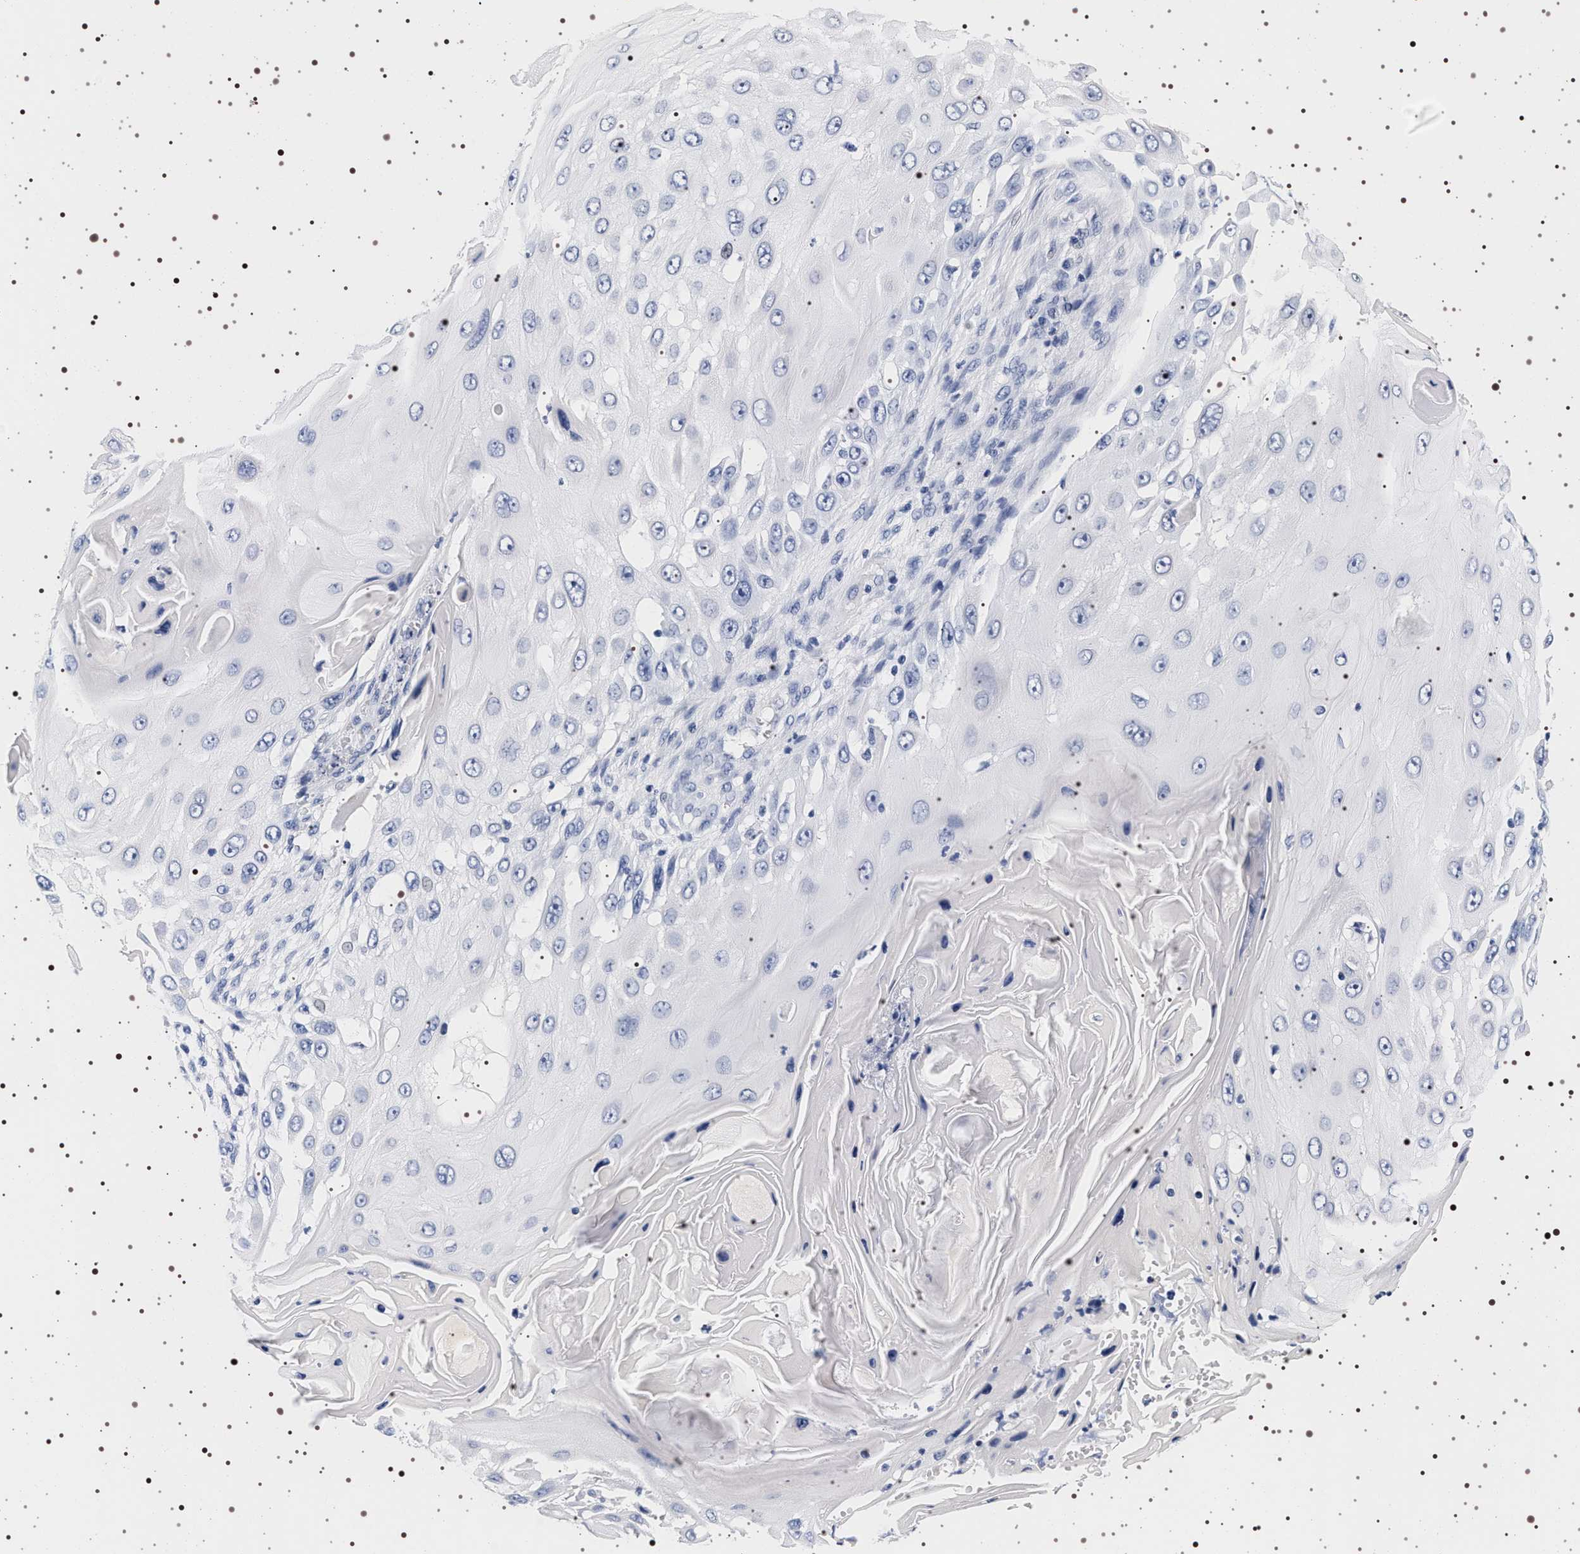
{"staining": {"intensity": "negative", "quantity": "none", "location": "none"}, "tissue": "skin cancer", "cell_type": "Tumor cells", "image_type": "cancer", "snomed": [{"axis": "morphology", "description": "Squamous cell carcinoma, NOS"}, {"axis": "topography", "description": "Skin"}], "caption": "The IHC photomicrograph has no significant expression in tumor cells of skin cancer tissue.", "gene": "SYN1", "patient": {"sex": "female", "age": 44}}